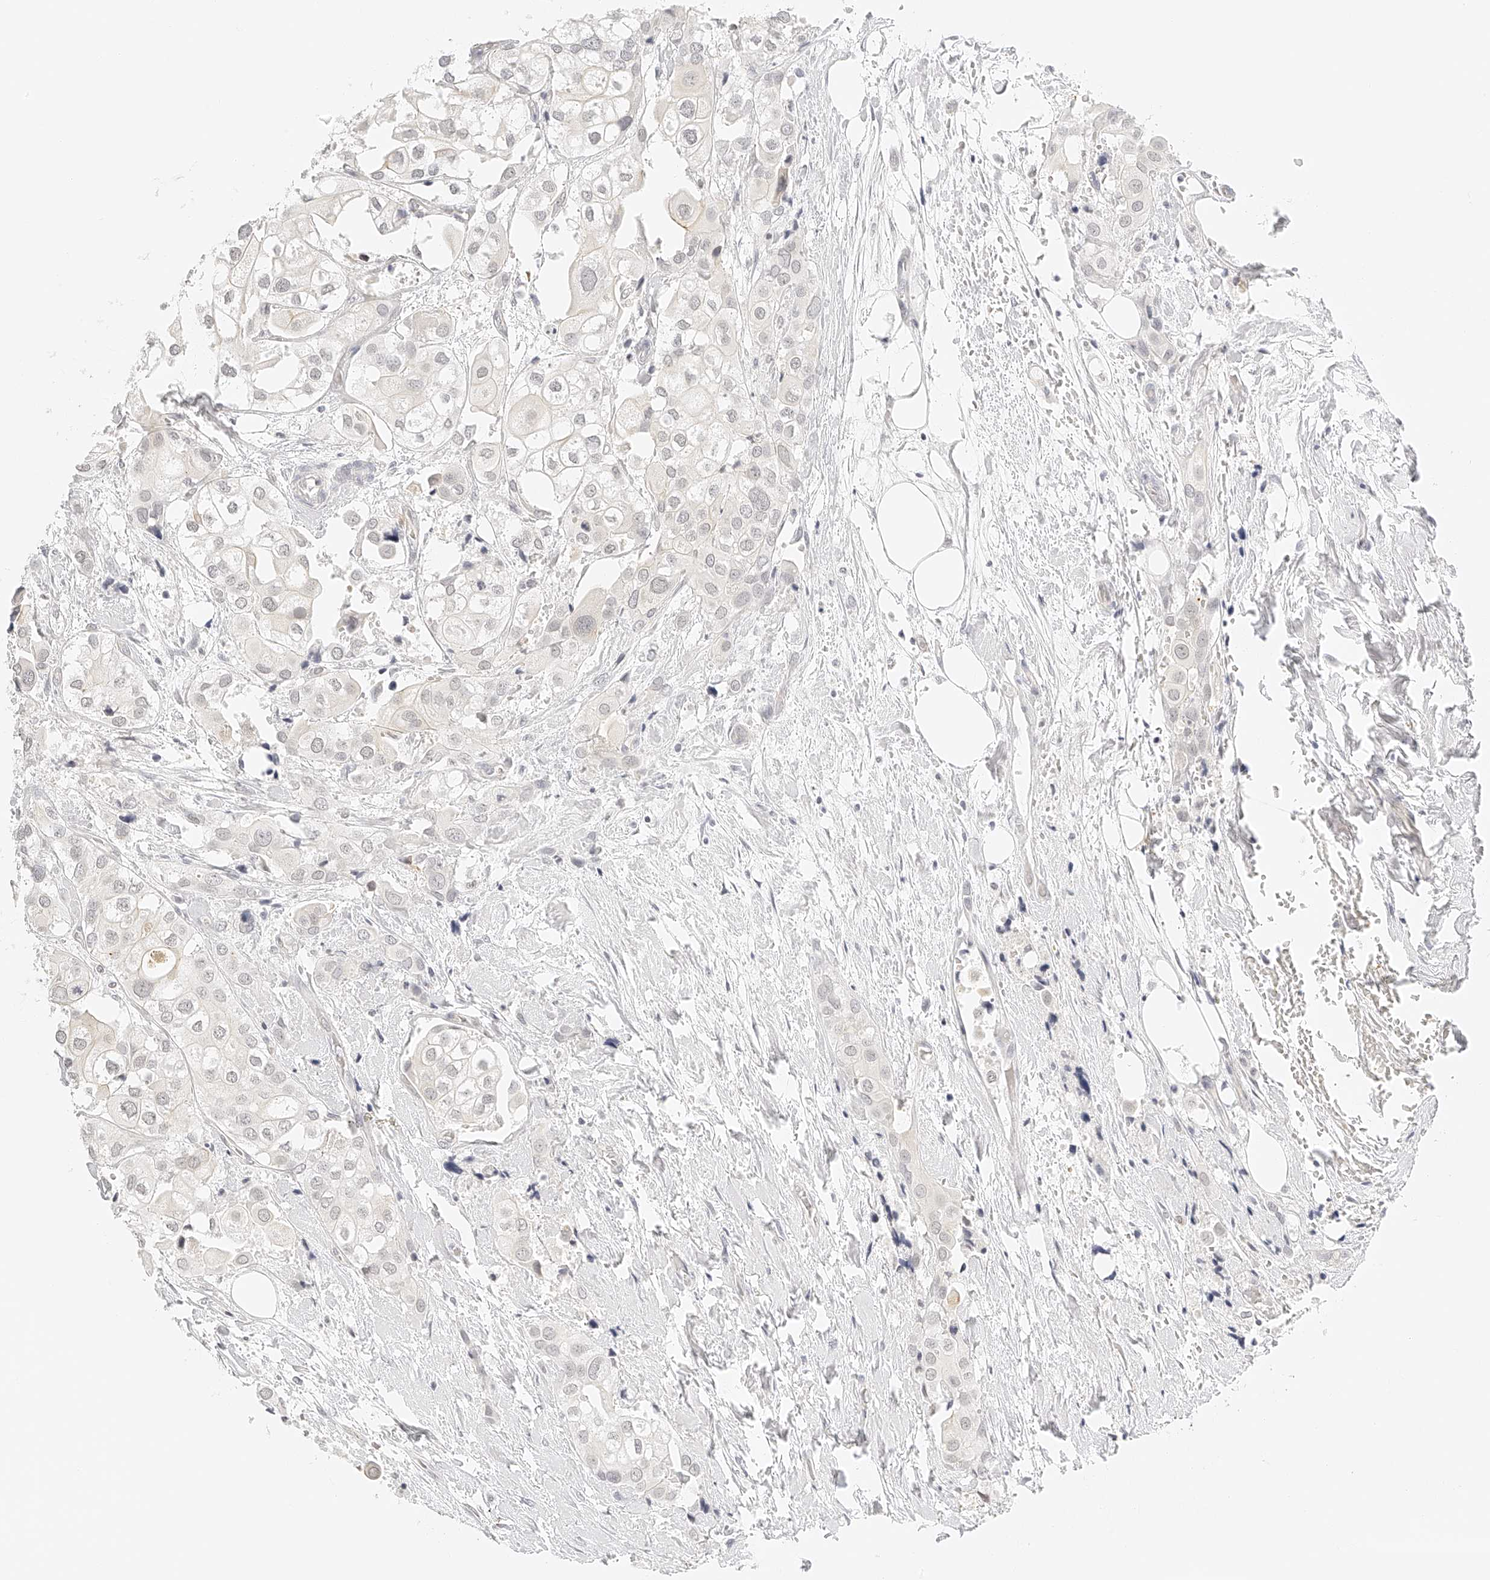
{"staining": {"intensity": "negative", "quantity": "none", "location": "none"}, "tissue": "urothelial cancer", "cell_type": "Tumor cells", "image_type": "cancer", "snomed": [{"axis": "morphology", "description": "Urothelial carcinoma, High grade"}, {"axis": "topography", "description": "Urinary bladder"}], "caption": "DAB (3,3'-diaminobenzidine) immunohistochemical staining of human urothelial cancer exhibits no significant expression in tumor cells.", "gene": "ZFP69", "patient": {"sex": "male", "age": 64}}